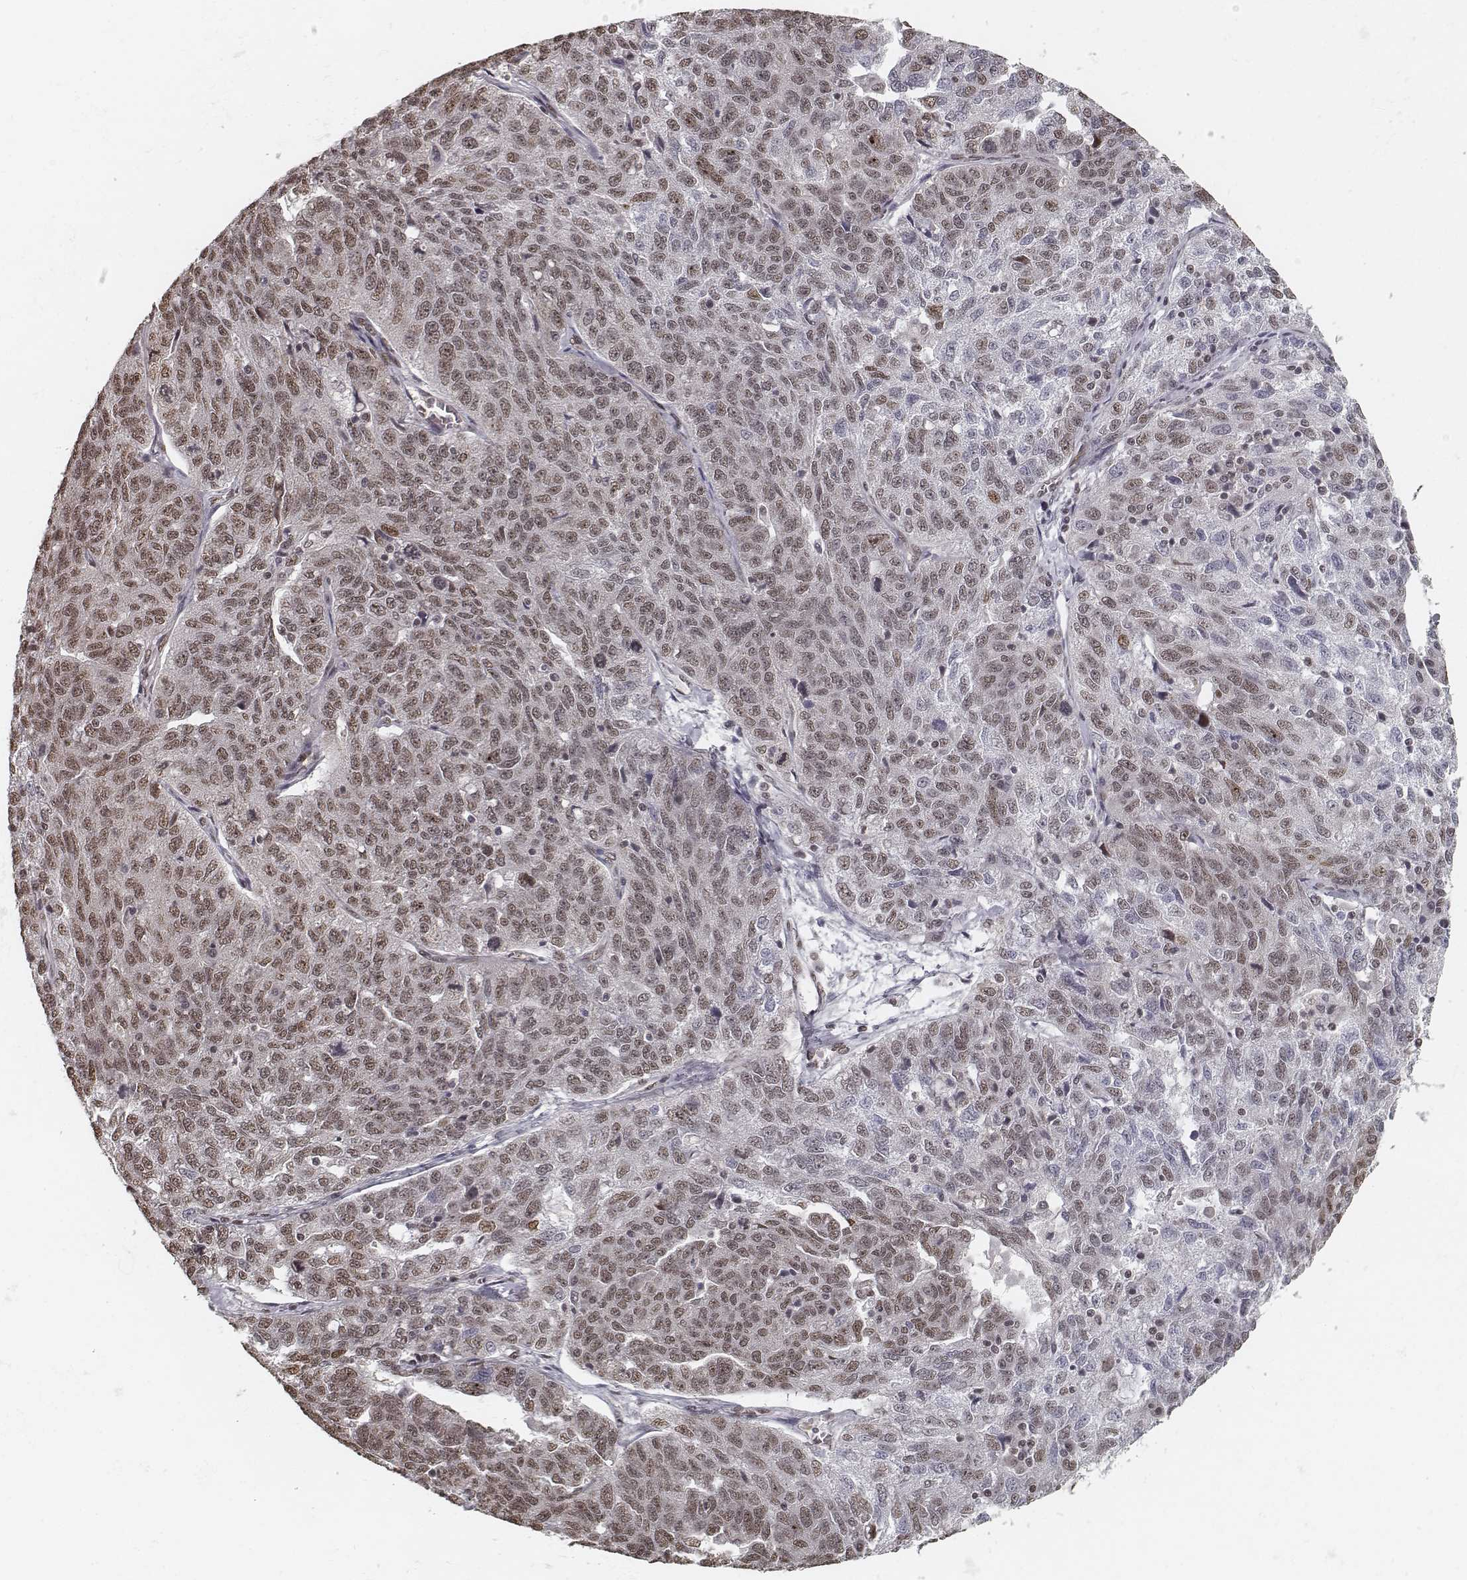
{"staining": {"intensity": "weak", "quantity": ">75%", "location": "nuclear"}, "tissue": "ovarian cancer", "cell_type": "Tumor cells", "image_type": "cancer", "snomed": [{"axis": "morphology", "description": "Cystadenocarcinoma, serous, NOS"}, {"axis": "topography", "description": "Ovary"}], "caption": "Ovarian cancer stained for a protein (brown) displays weak nuclear positive positivity in about >75% of tumor cells.", "gene": "HMGA2", "patient": {"sex": "female", "age": 71}}